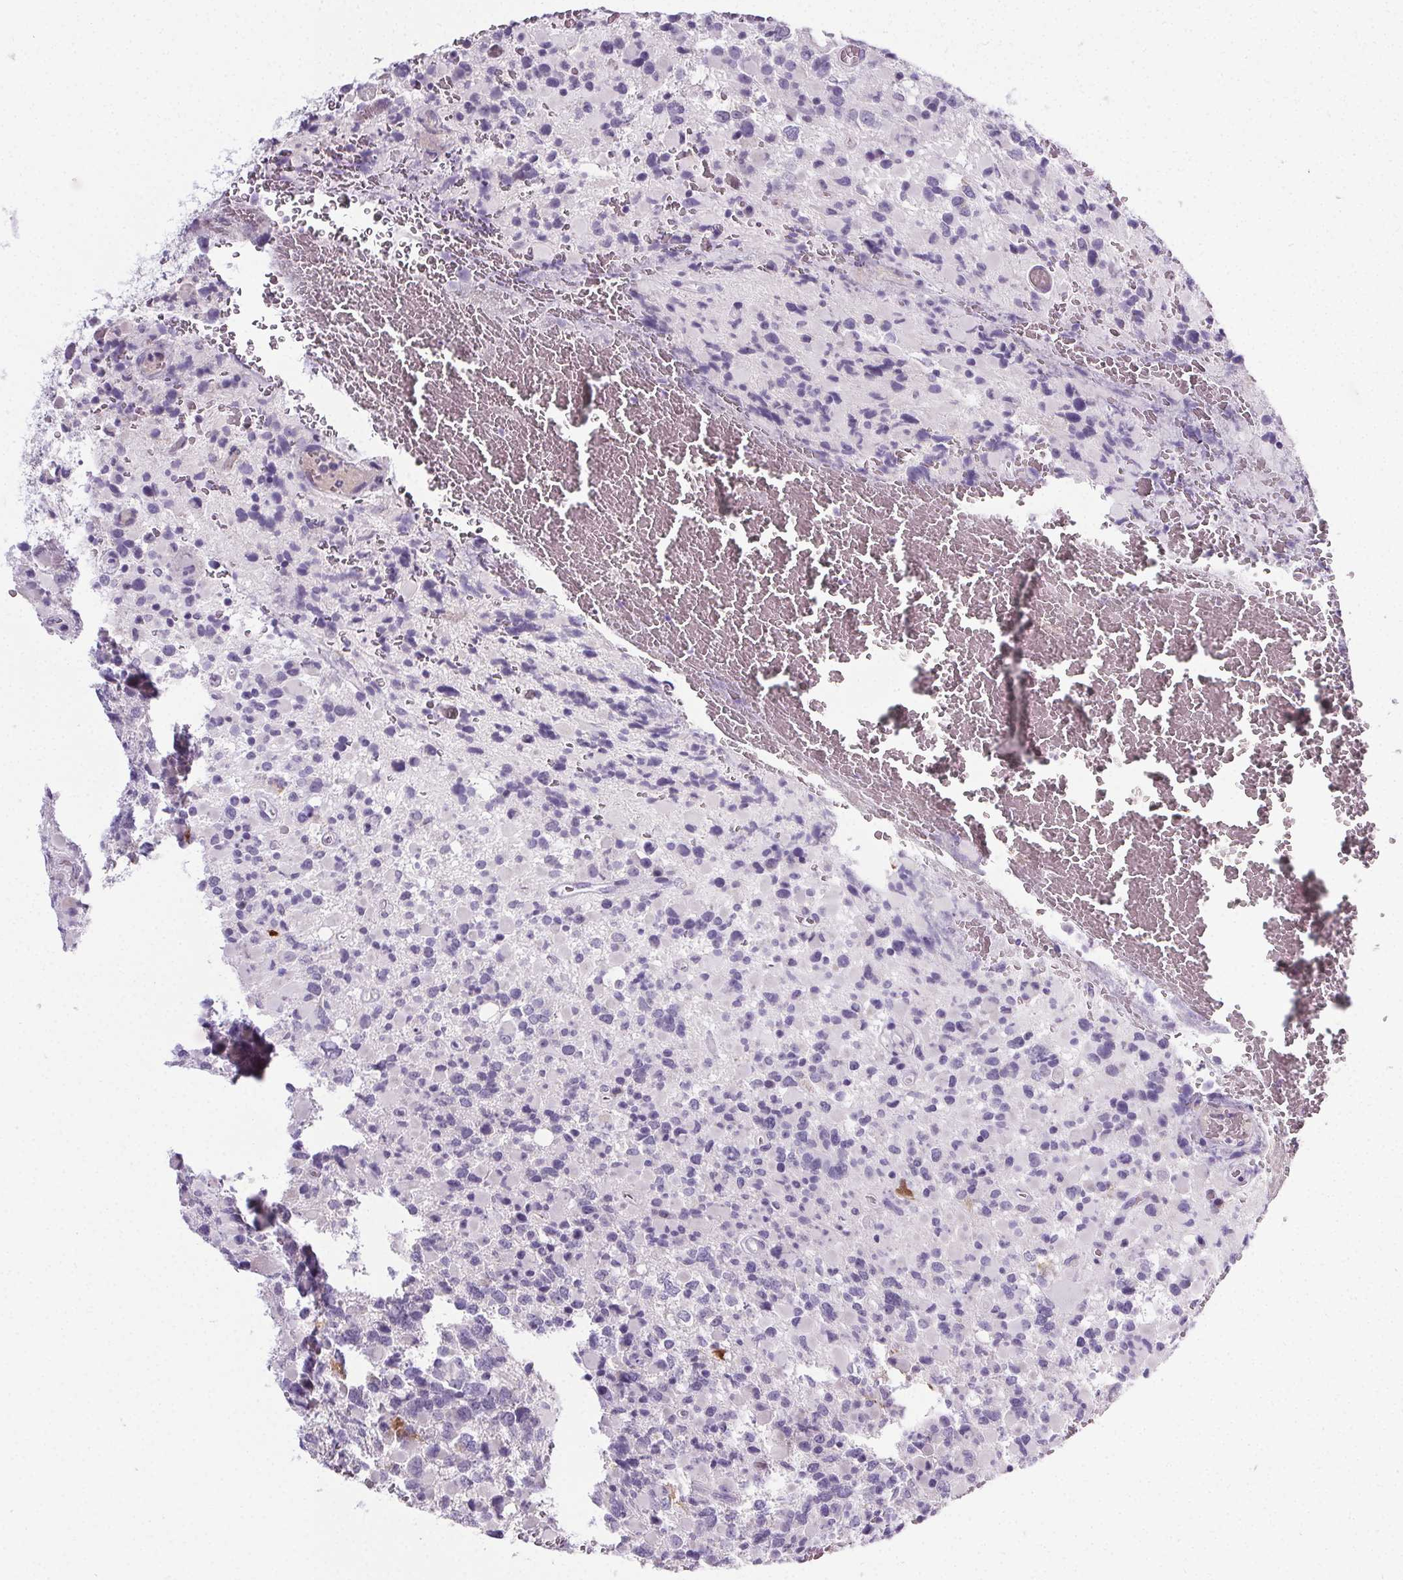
{"staining": {"intensity": "negative", "quantity": "none", "location": "none"}, "tissue": "glioma", "cell_type": "Tumor cells", "image_type": "cancer", "snomed": [{"axis": "morphology", "description": "Glioma, malignant, High grade"}, {"axis": "topography", "description": "Brain"}], "caption": "Tumor cells are negative for protein expression in human glioma.", "gene": "ELAVL2", "patient": {"sex": "female", "age": 40}}